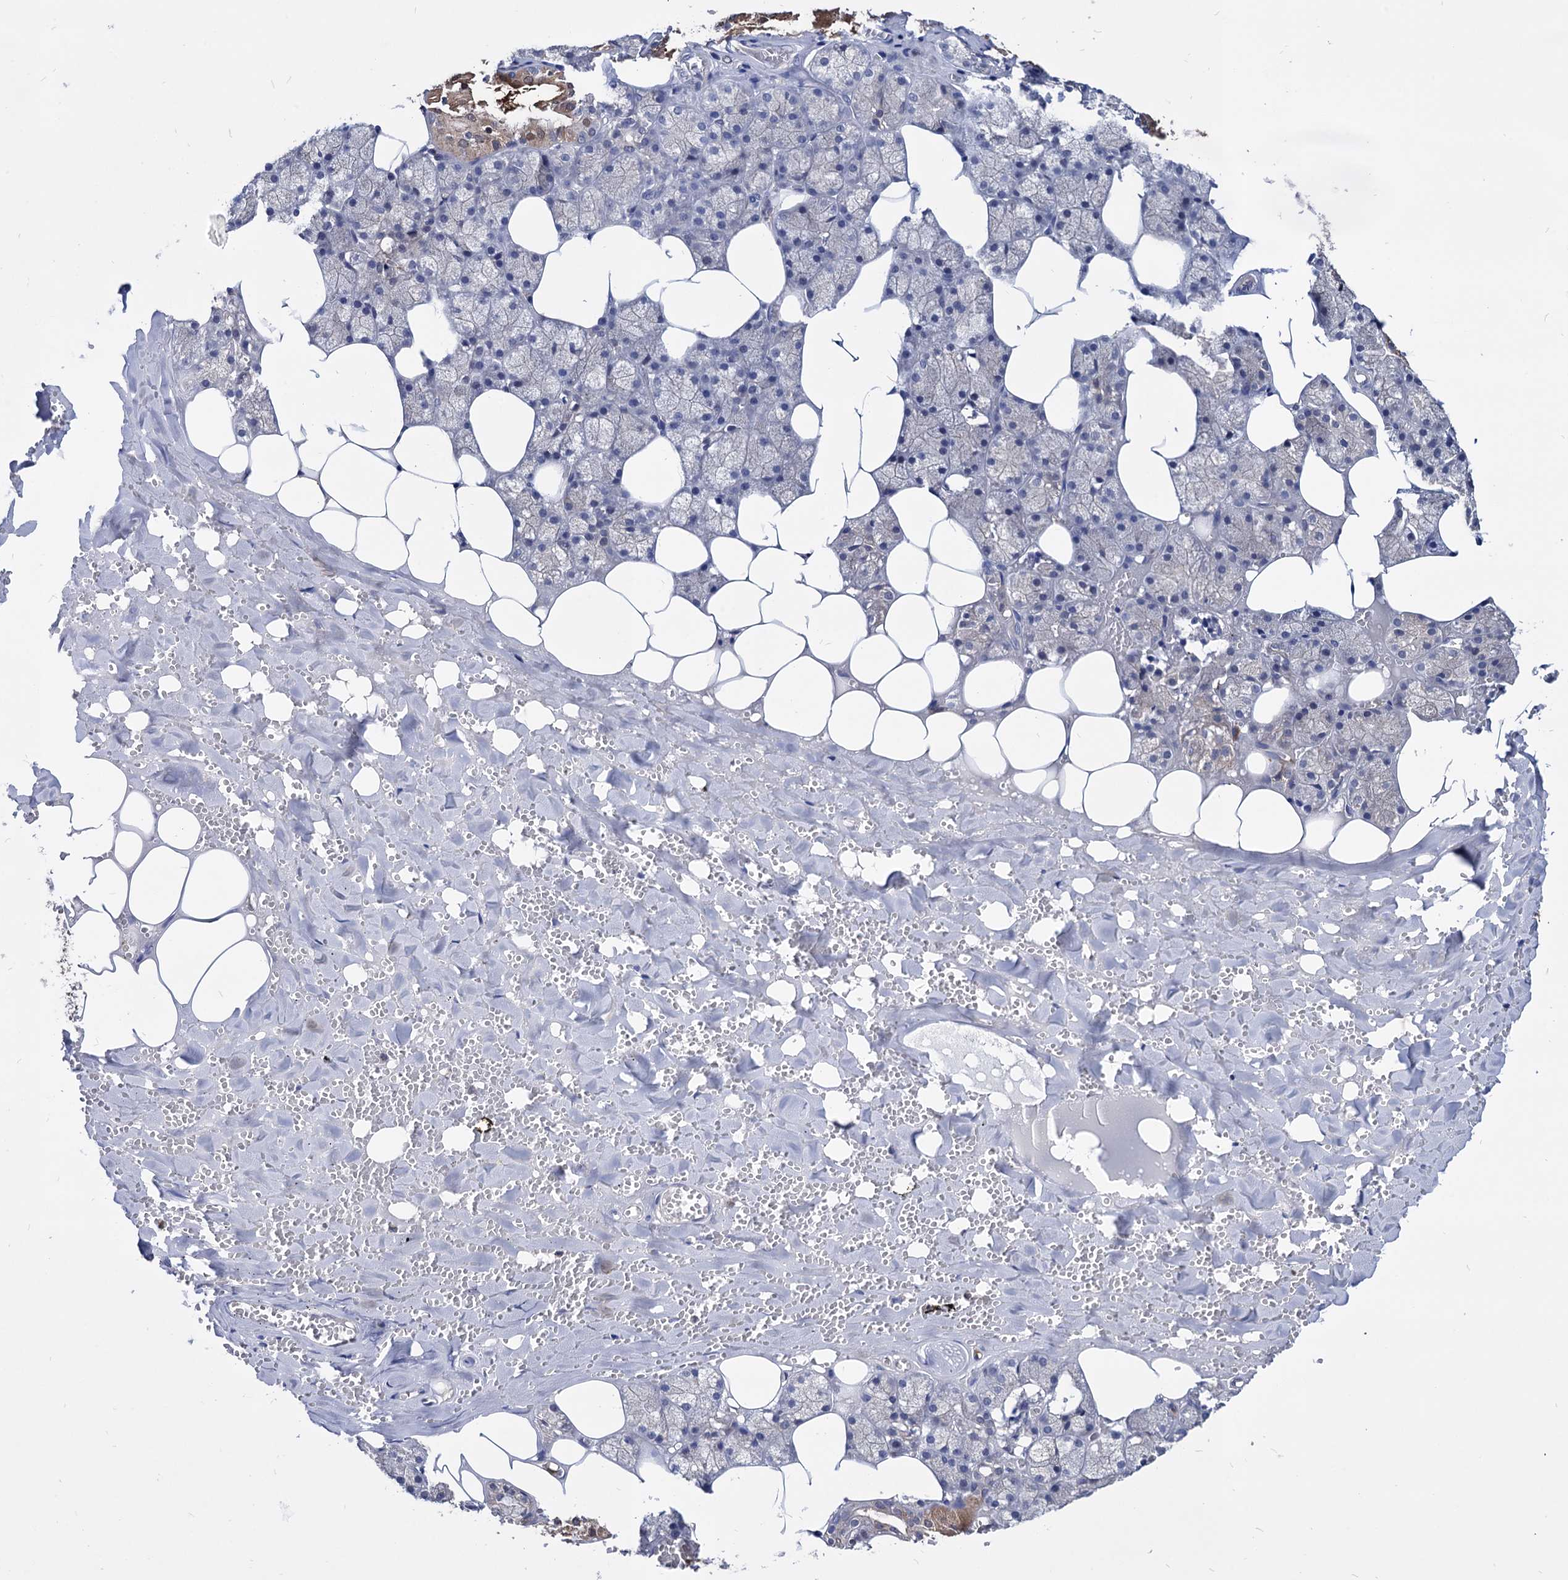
{"staining": {"intensity": "moderate", "quantity": "<25%", "location": "cytoplasmic/membranous,nuclear"}, "tissue": "salivary gland", "cell_type": "Glandular cells", "image_type": "normal", "snomed": [{"axis": "morphology", "description": "Normal tissue, NOS"}, {"axis": "topography", "description": "Salivary gland"}], "caption": "A low amount of moderate cytoplasmic/membranous,nuclear expression is seen in approximately <25% of glandular cells in benign salivary gland. (DAB IHC, brown staining for protein, blue staining for nuclei).", "gene": "CPPED1", "patient": {"sex": "male", "age": 62}}